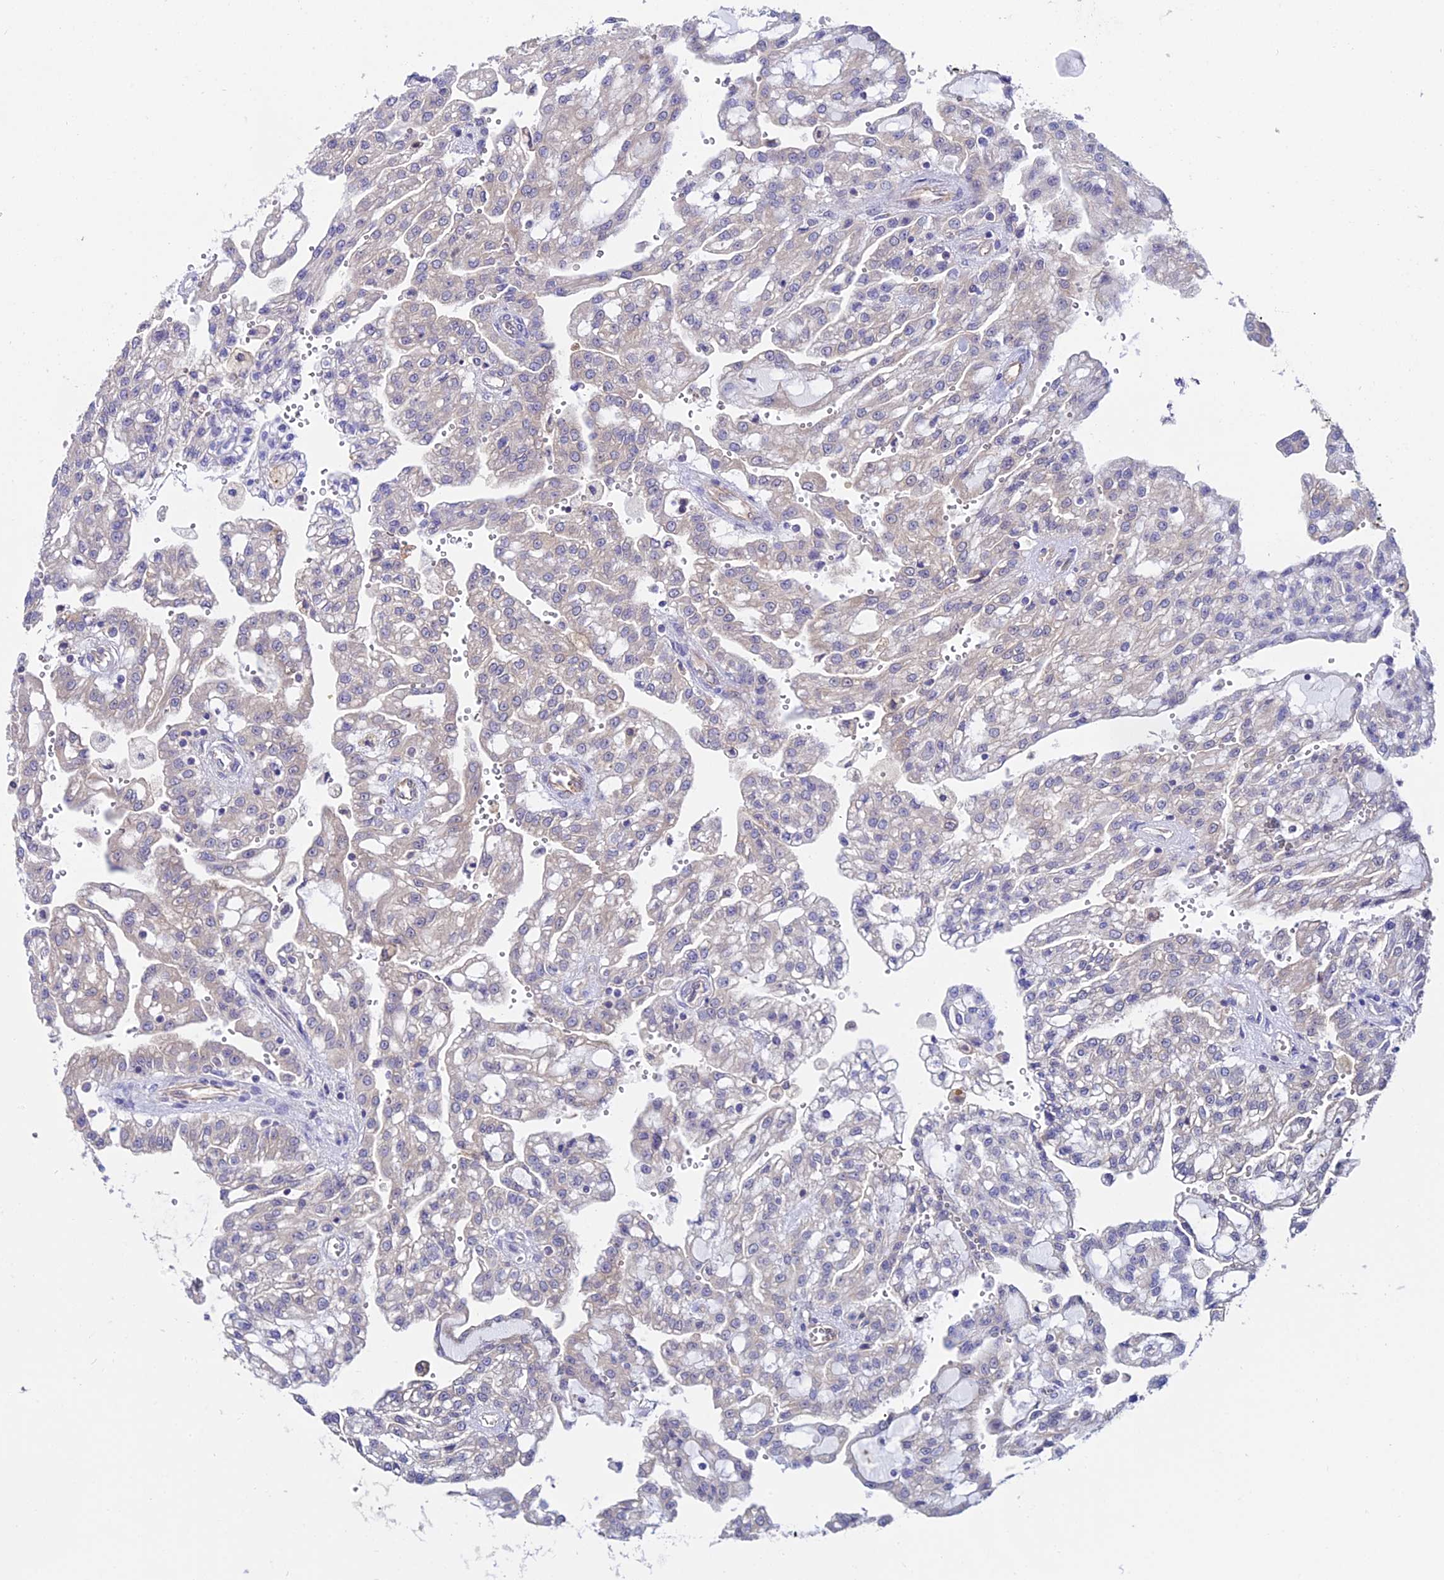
{"staining": {"intensity": "weak", "quantity": "<25%", "location": "cytoplasmic/membranous"}, "tissue": "renal cancer", "cell_type": "Tumor cells", "image_type": "cancer", "snomed": [{"axis": "morphology", "description": "Adenocarcinoma, NOS"}, {"axis": "topography", "description": "Kidney"}], "caption": "An image of renal cancer (adenocarcinoma) stained for a protein reveals no brown staining in tumor cells.", "gene": "PPP2R2C", "patient": {"sex": "male", "age": 63}}